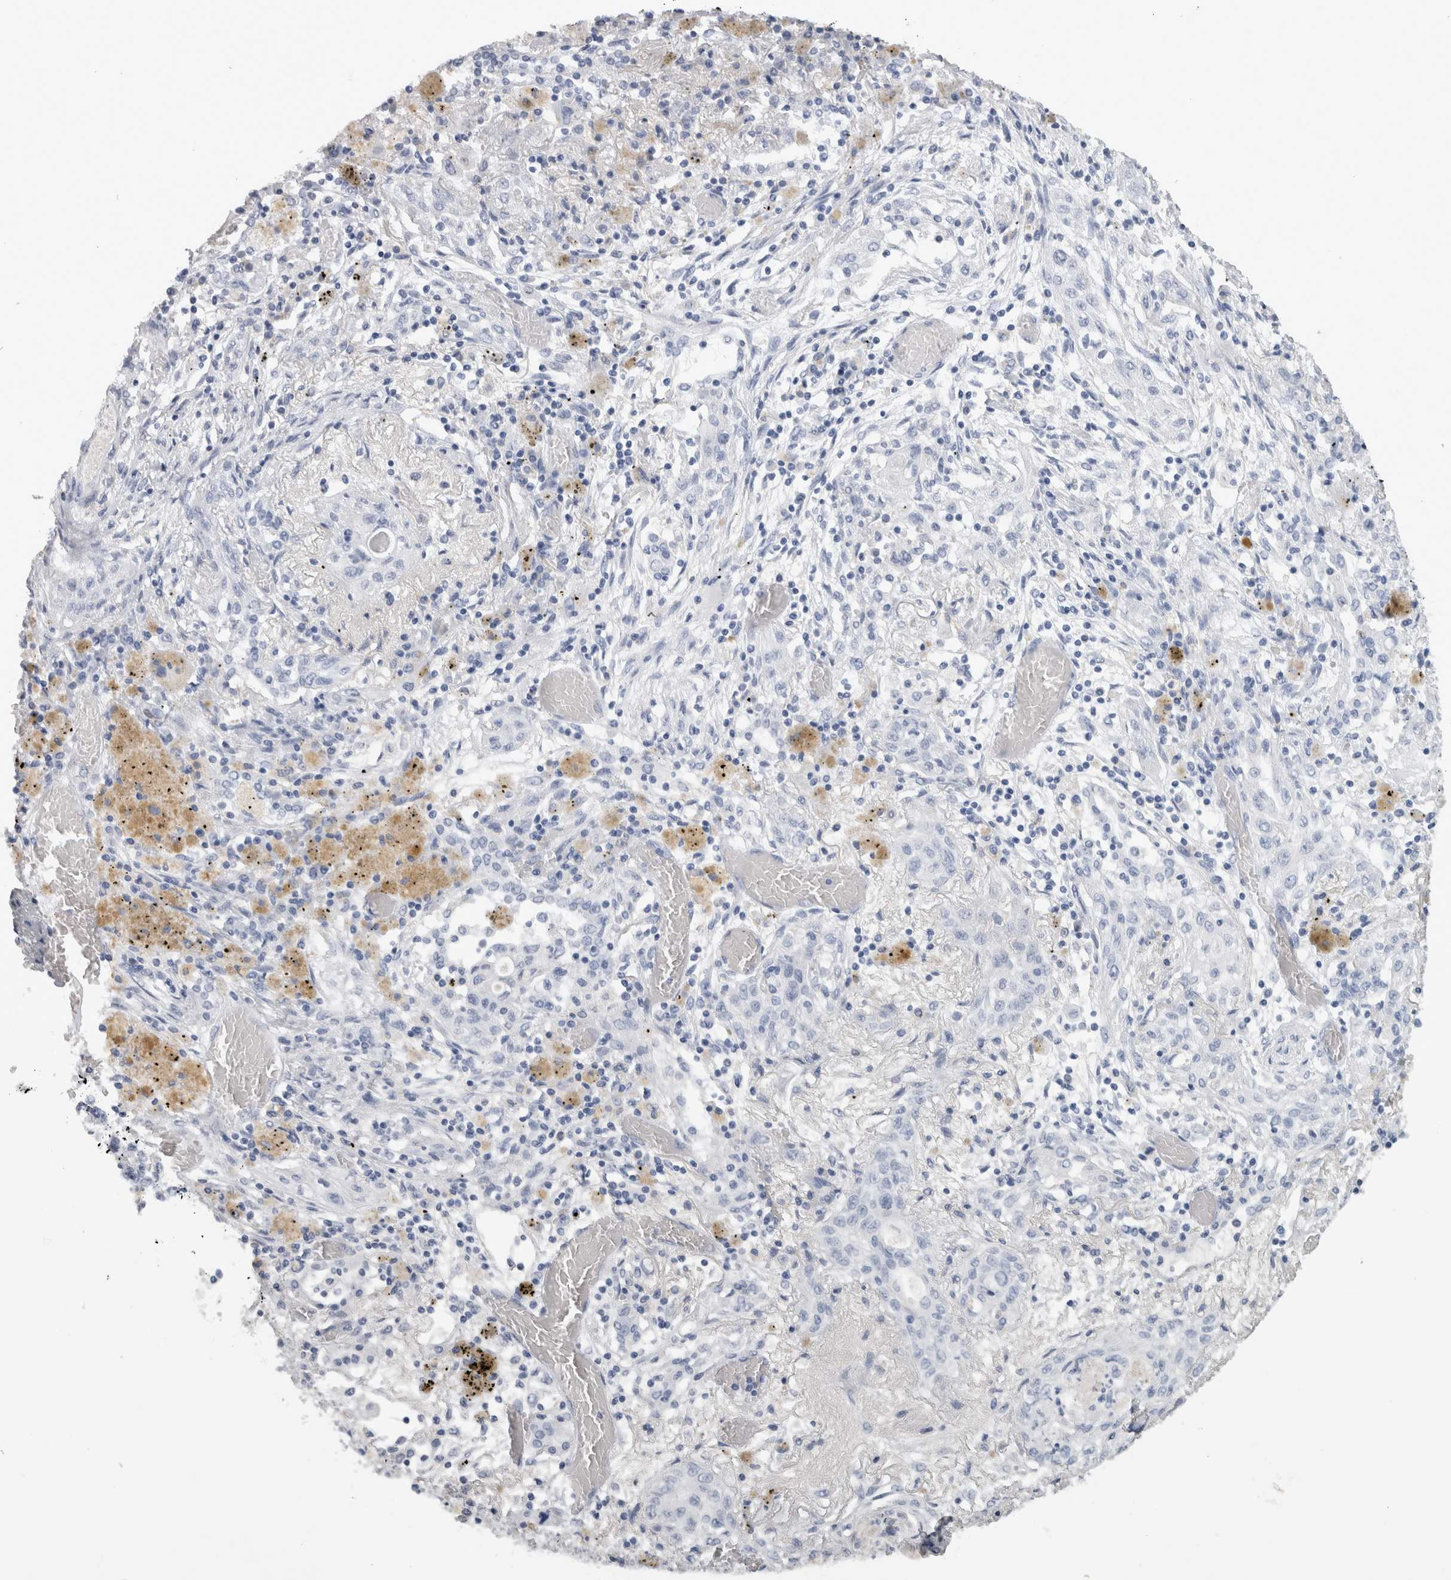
{"staining": {"intensity": "negative", "quantity": "none", "location": "none"}, "tissue": "lung cancer", "cell_type": "Tumor cells", "image_type": "cancer", "snomed": [{"axis": "morphology", "description": "Squamous cell carcinoma, NOS"}, {"axis": "topography", "description": "Lung"}], "caption": "The immunohistochemistry (IHC) histopathology image has no significant staining in tumor cells of squamous cell carcinoma (lung) tissue.", "gene": "ADAM2", "patient": {"sex": "female", "age": 47}}